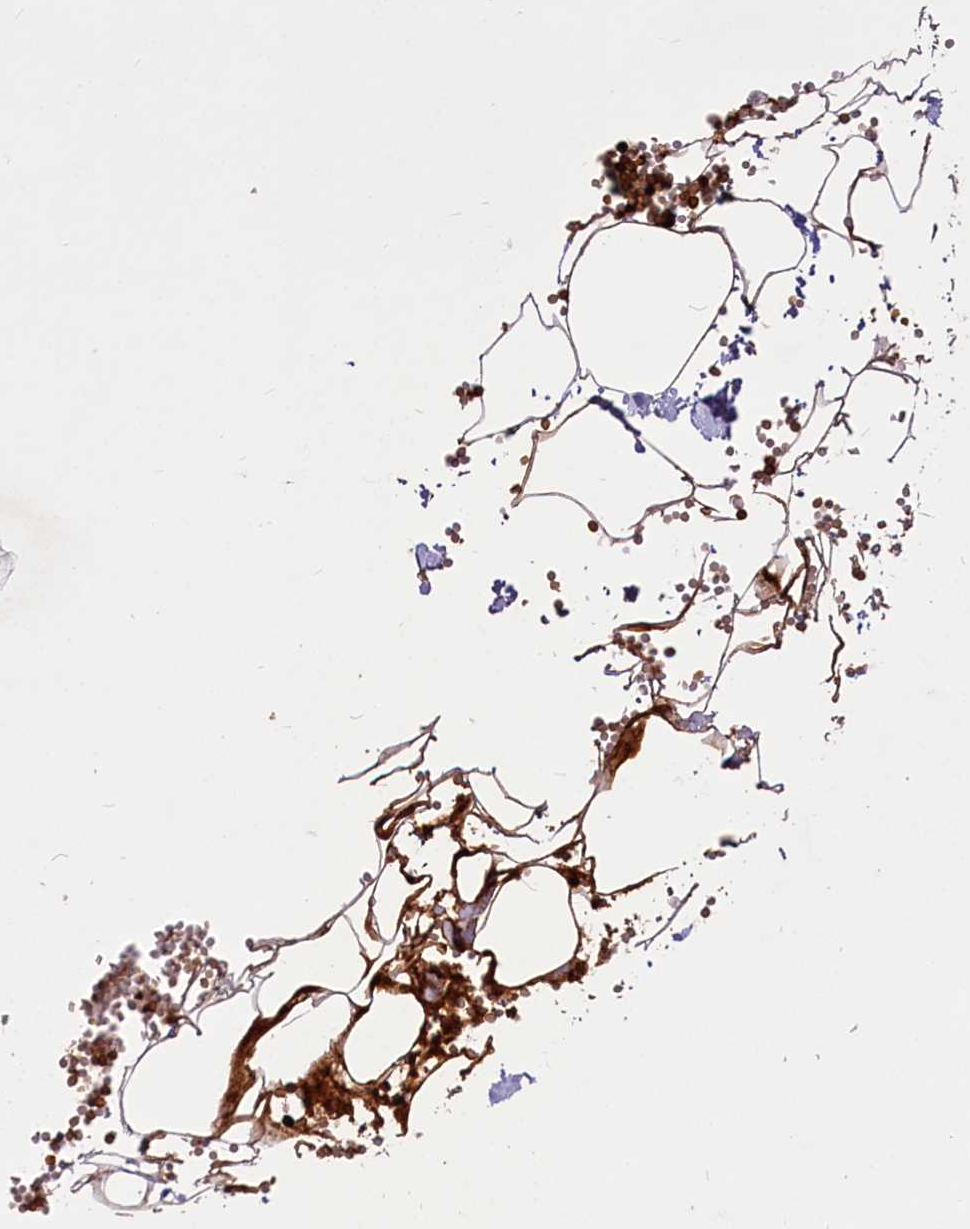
{"staining": {"intensity": "strong", "quantity": "25%-75%", "location": "cytoplasmic/membranous,nuclear"}, "tissue": "adipose tissue", "cell_type": "Adipocytes", "image_type": "normal", "snomed": [{"axis": "morphology", "description": "Normal tissue, NOS"}, {"axis": "topography", "description": "Gallbladder"}, {"axis": "topography", "description": "Peripheral nerve tissue"}], "caption": "Adipocytes show strong cytoplasmic/membranous,nuclear expression in about 25%-75% of cells in unremarkable adipose tissue.", "gene": "SUSD3", "patient": {"sex": "male", "age": 38}}